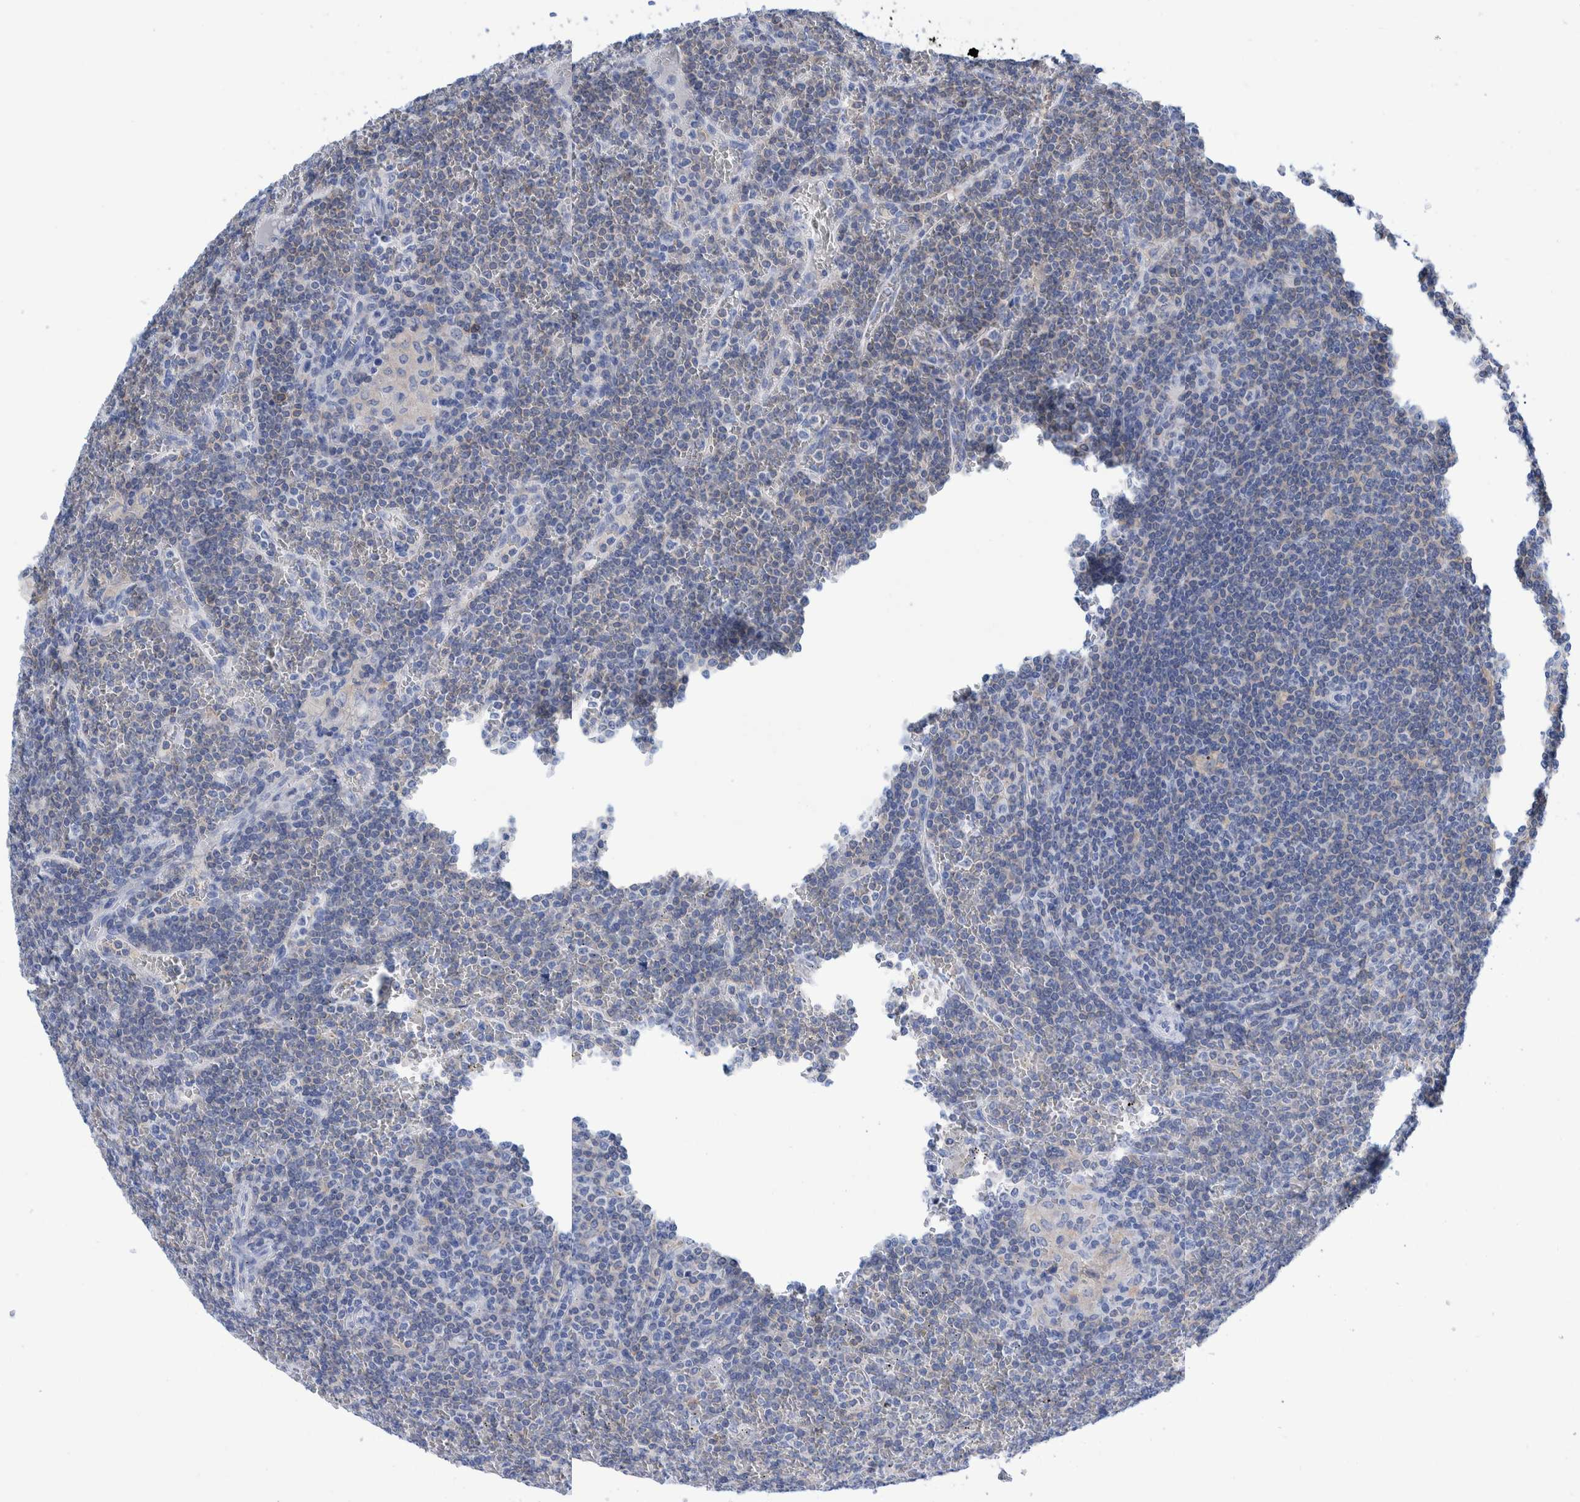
{"staining": {"intensity": "negative", "quantity": "none", "location": "none"}, "tissue": "lymphoma", "cell_type": "Tumor cells", "image_type": "cancer", "snomed": [{"axis": "morphology", "description": "Malignant lymphoma, non-Hodgkin's type, Low grade"}, {"axis": "topography", "description": "Spleen"}], "caption": "There is no significant positivity in tumor cells of low-grade malignant lymphoma, non-Hodgkin's type.", "gene": "KRT14", "patient": {"sex": "female", "age": 19}}